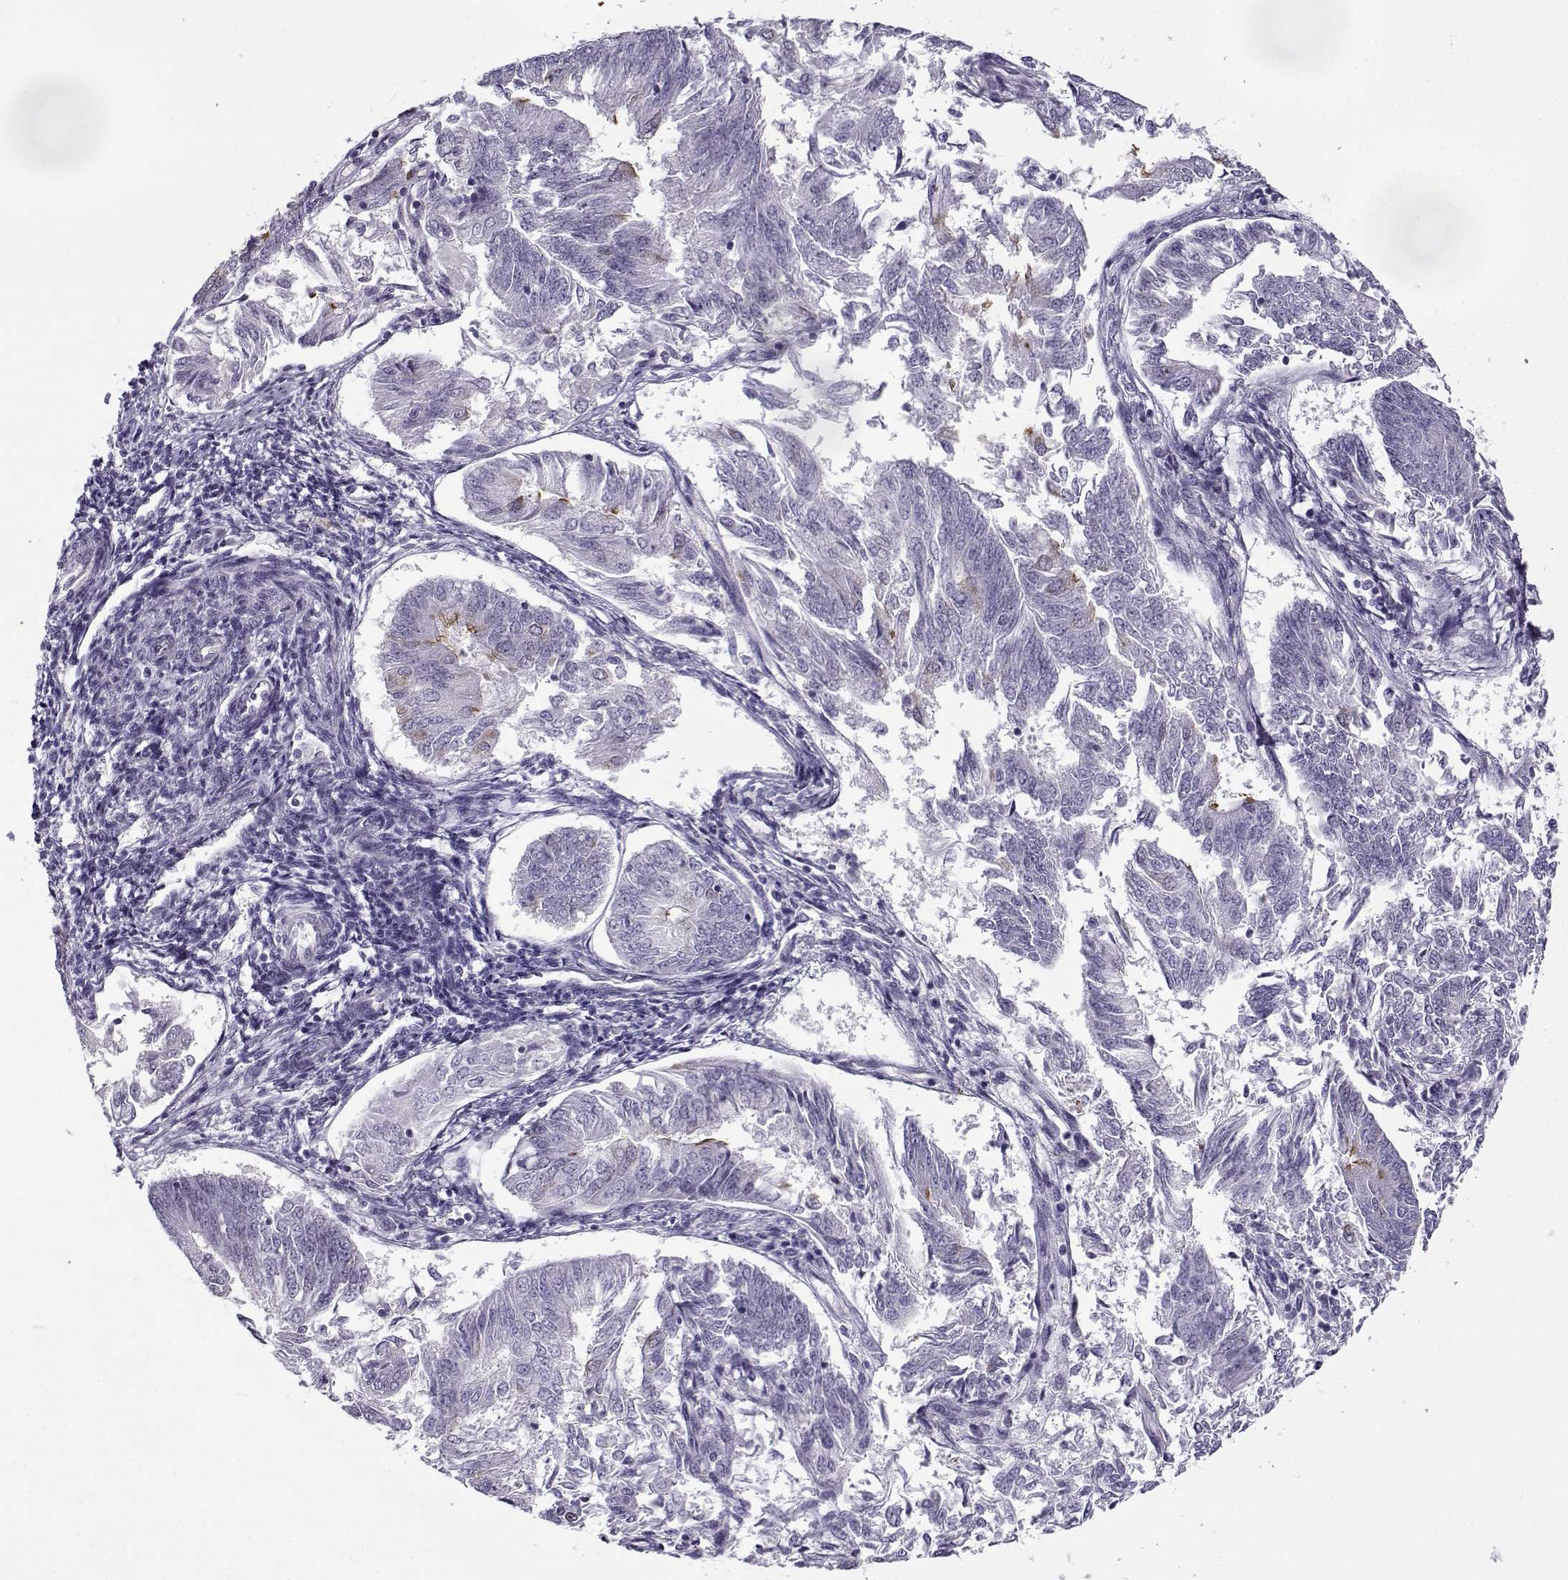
{"staining": {"intensity": "negative", "quantity": "none", "location": "none"}, "tissue": "endometrial cancer", "cell_type": "Tumor cells", "image_type": "cancer", "snomed": [{"axis": "morphology", "description": "Adenocarcinoma, NOS"}, {"axis": "topography", "description": "Endometrium"}], "caption": "Image shows no significant protein expression in tumor cells of endometrial cancer. (DAB IHC visualized using brightfield microscopy, high magnification).", "gene": "TEX55", "patient": {"sex": "female", "age": 58}}